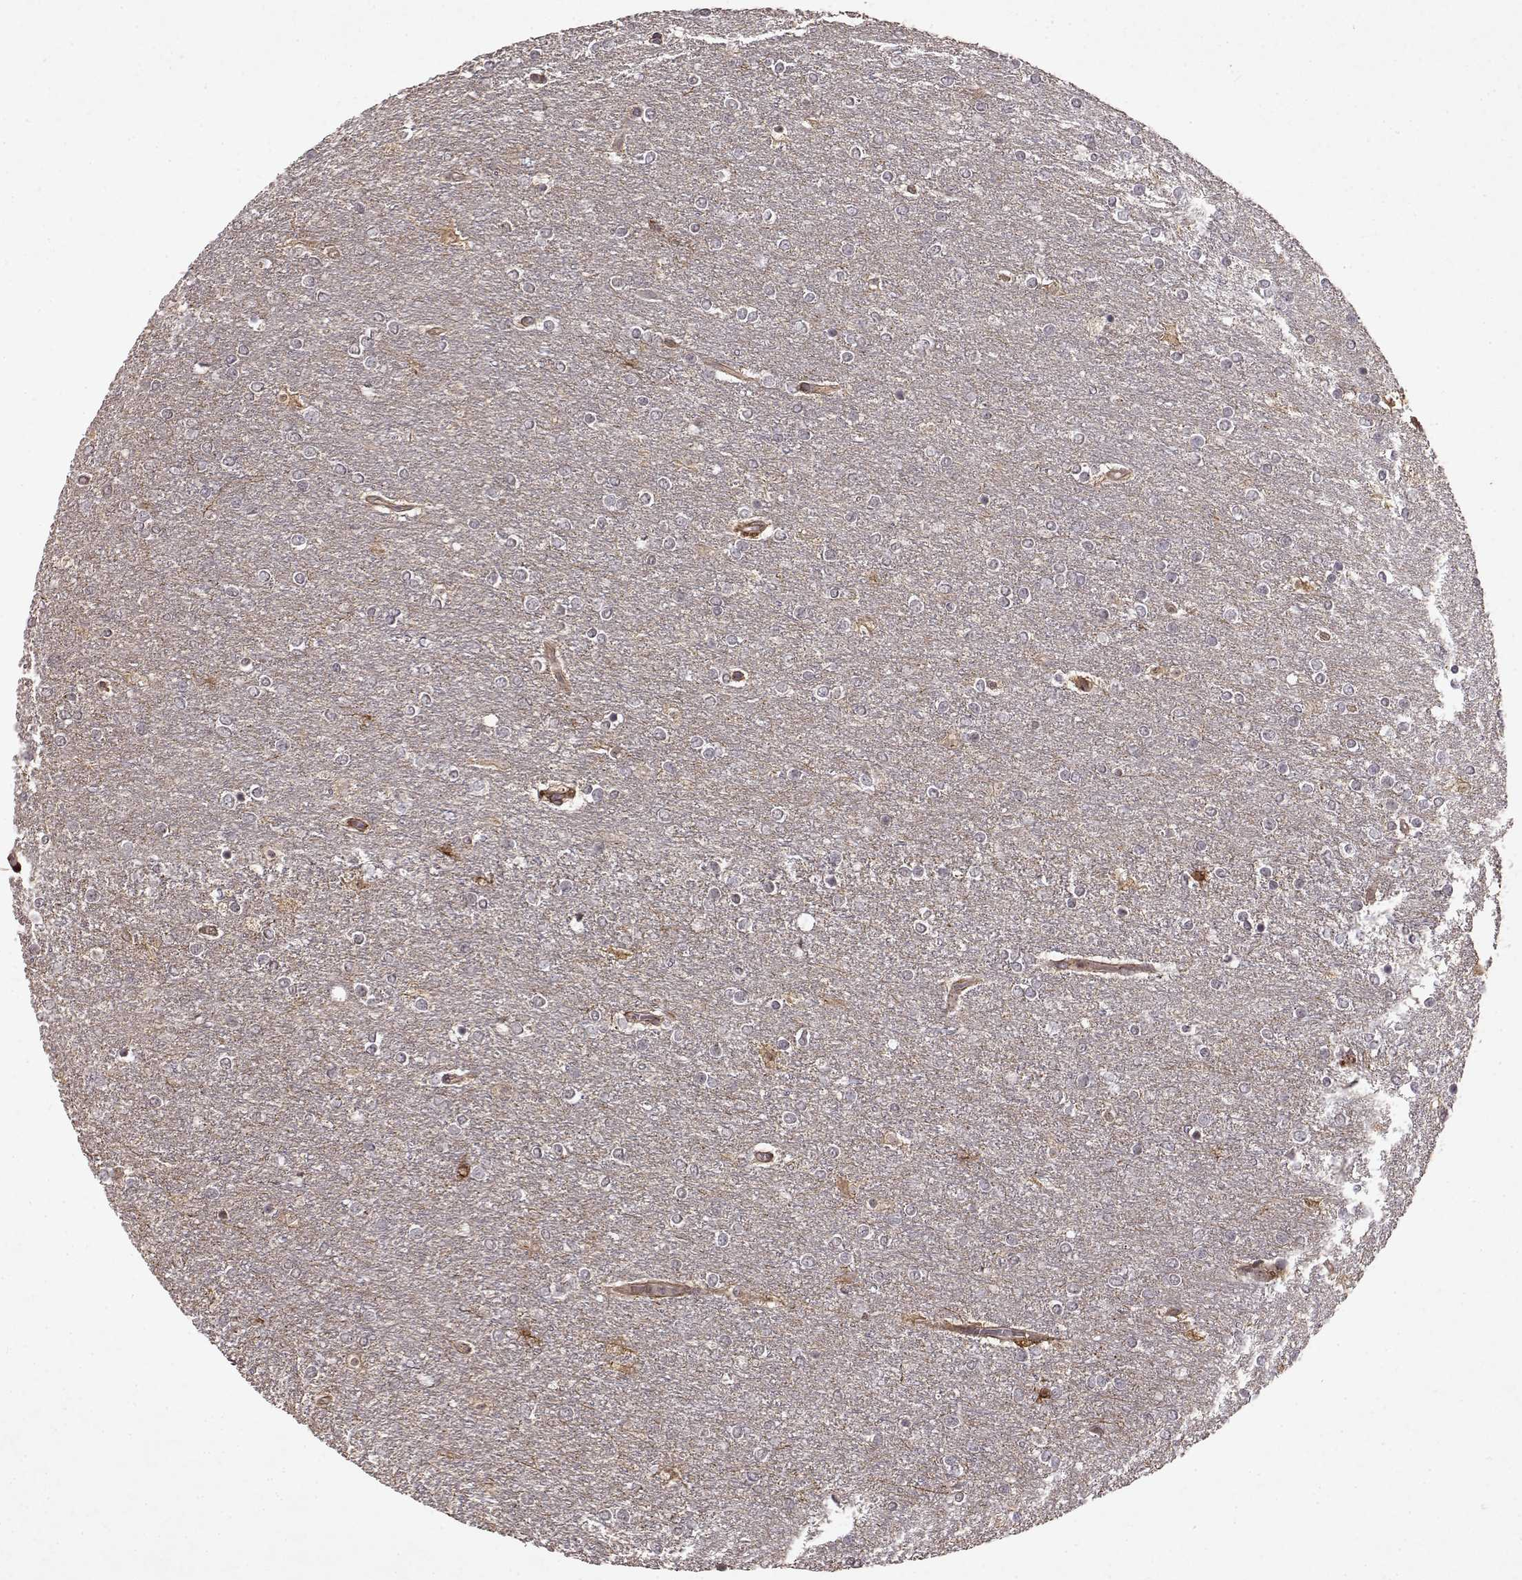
{"staining": {"intensity": "negative", "quantity": "none", "location": "none"}, "tissue": "glioma", "cell_type": "Tumor cells", "image_type": "cancer", "snomed": [{"axis": "morphology", "description": "Glioma, malignant, High grade"}, {"axis": "topography", "description": "Brain"}], "caption": "Immunohistochemistry histopathology image of malignant glioma (high-grade) stained for a protein (brown), which displays no positivity in tumor cells.", "gene": "FSTL1", "patient": {"sex": "female", "age": 61}}